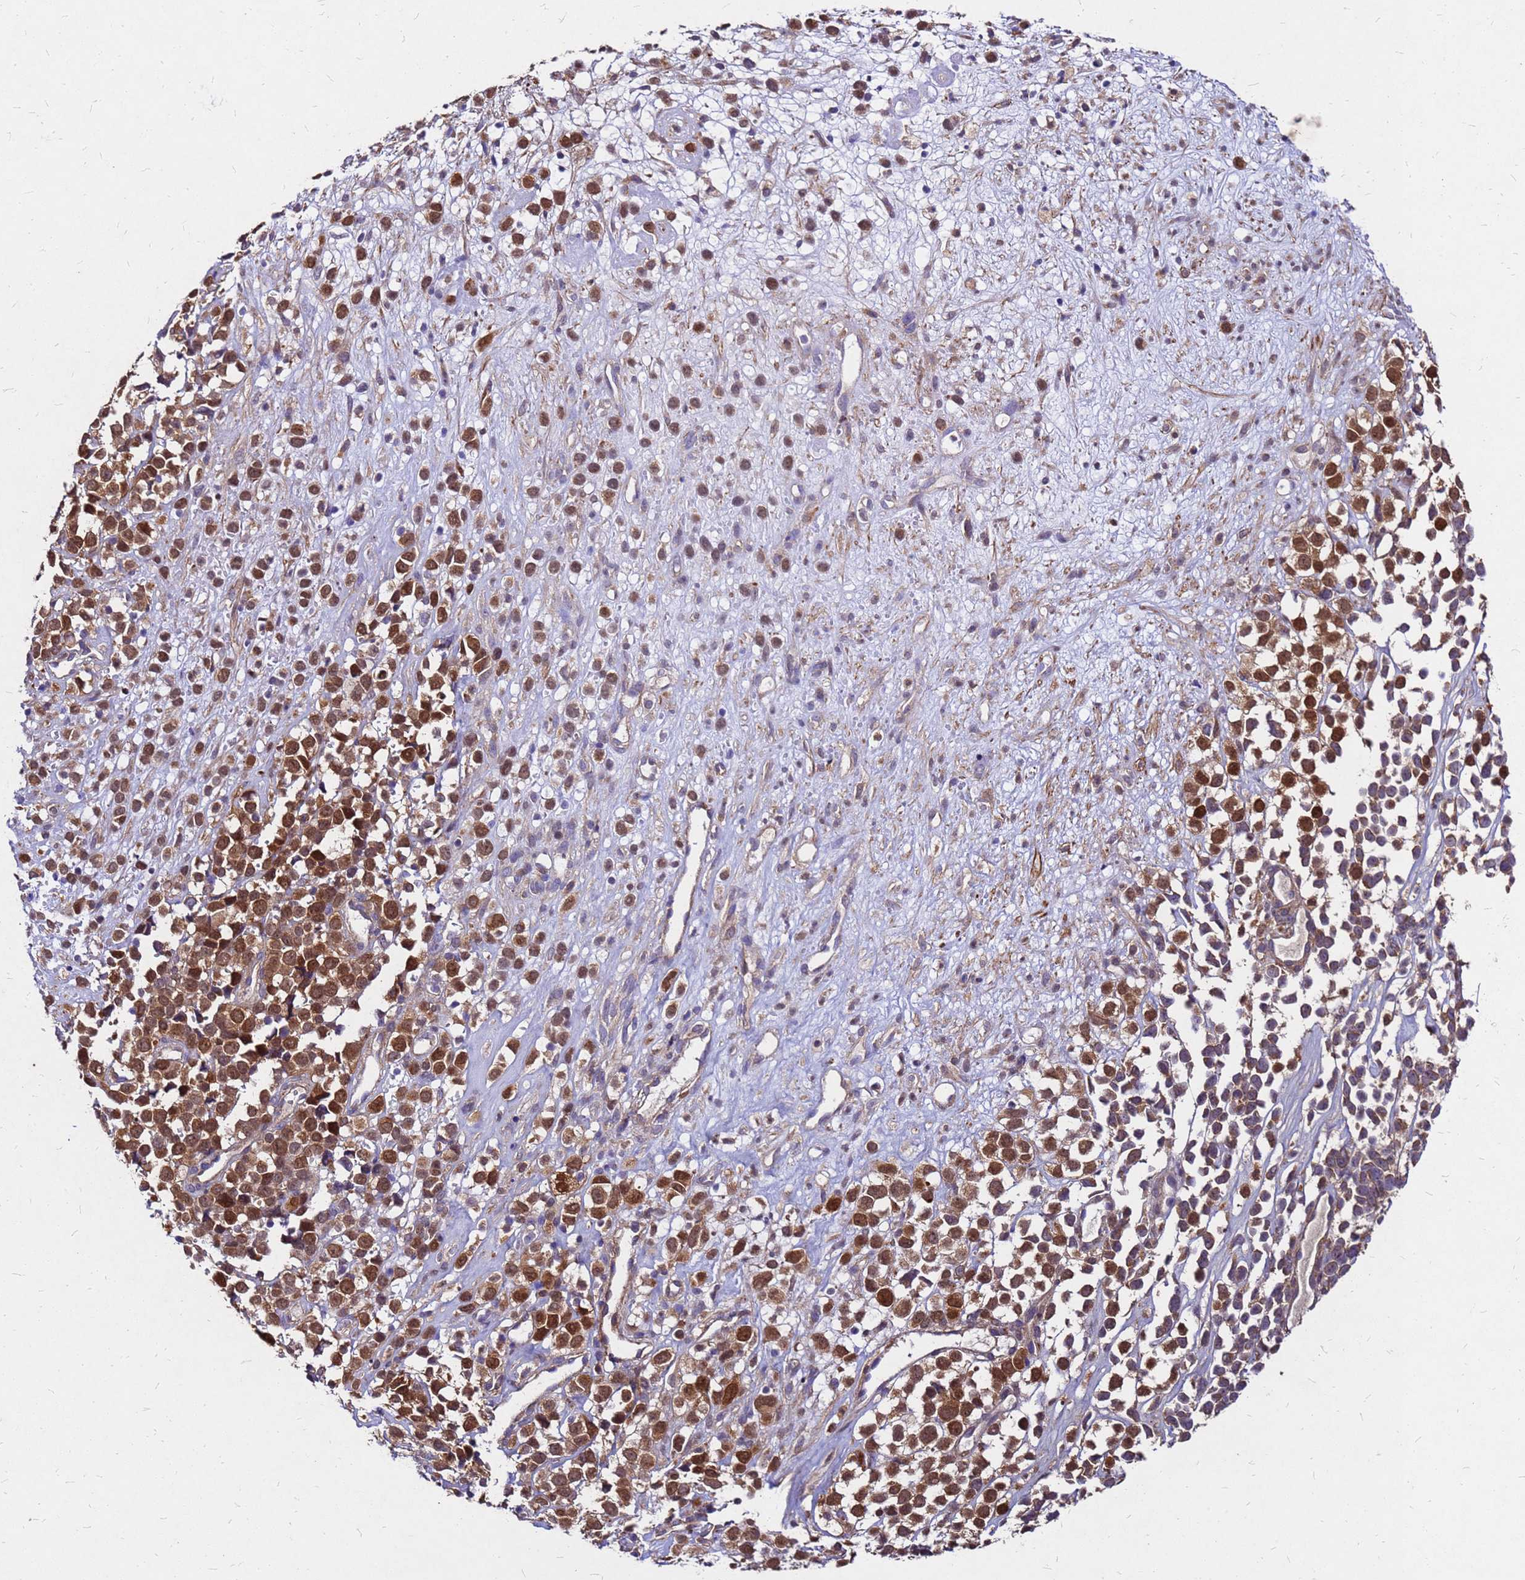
{"staining": {"intensity": "strong", "quantity": ">75%", "location": "cytoplasmic/membranous,nuclear"}, "tissue": "melanoma", "cell_type": "Tumor cells", "image_type": "cancer", "snomed": [{"axis": "morphology", "description": "Malignant melanoma, NOS"}, {"axis": "topography", "description": "Nose, NOS"}], "caption": "Protein expression by IHC reveals strong cytoplasmic/membranous and nuclear positivity in about >75% of tumor cells in malignant melanoma. (Stains: DAB (3,3'-diaminobenzidine) in brown, nuclei in blue, Microscopy: brightfield microscopy at high magnification).", "gene": "DUSP23", "patient": {"sex": "female", "age": 48}}